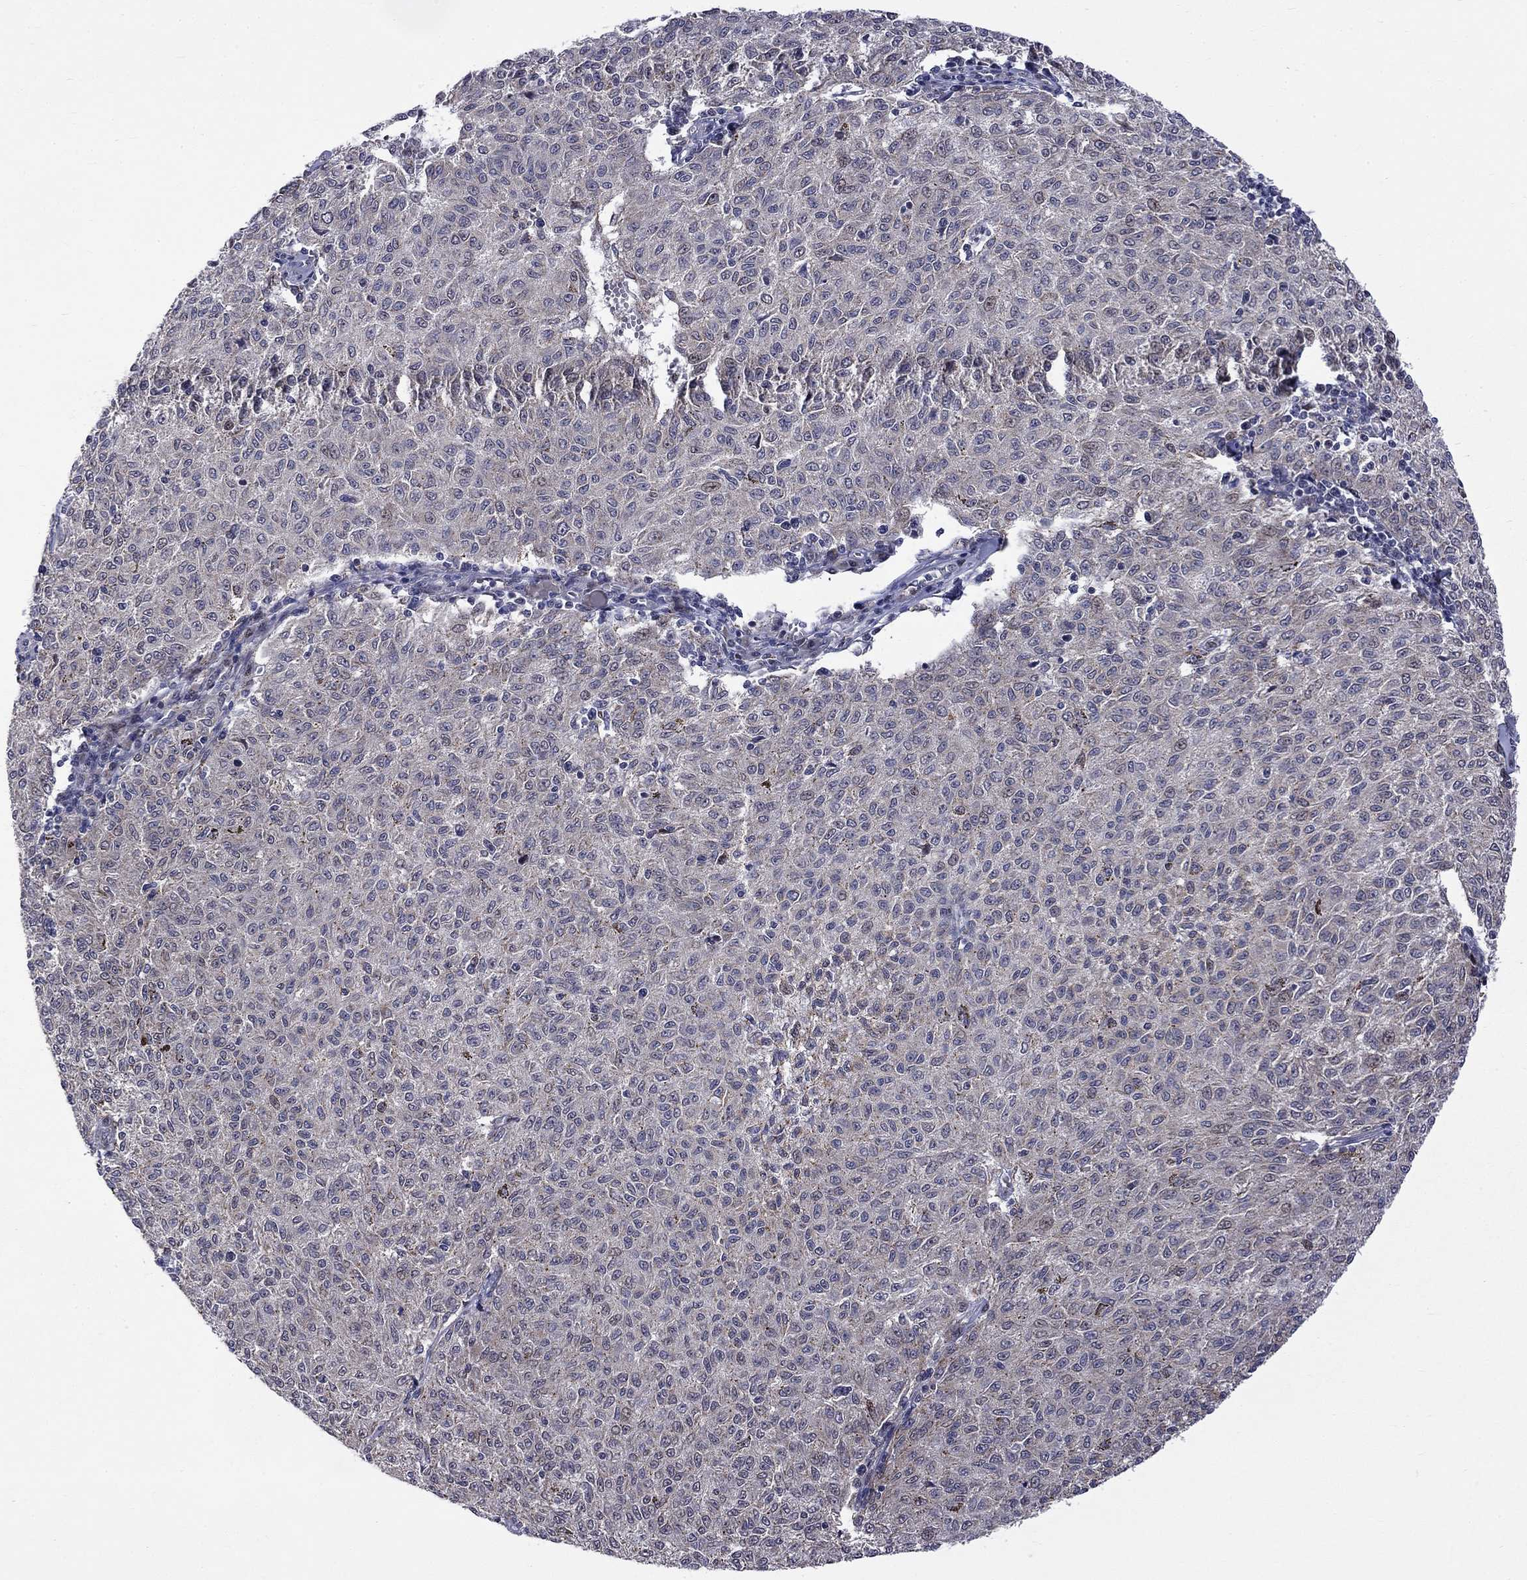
{"staining": {"intensity": "negative", "quantity": "none", "location": "none"}, "tissue": "melanoma", "cell_type": "Tumor cells", "image_type": "cancer", "snomed": [{"axis": "morphology", "description": "Malignant melanoma, NOS"}, {"axis": "topography", "description": "Skin"}], "caption": "This is an IHC image of human malignant melanoma. There is no expression in tumor cells.", "gene": "KPNA3", "patient": {"sex": "female", "age": 72}}